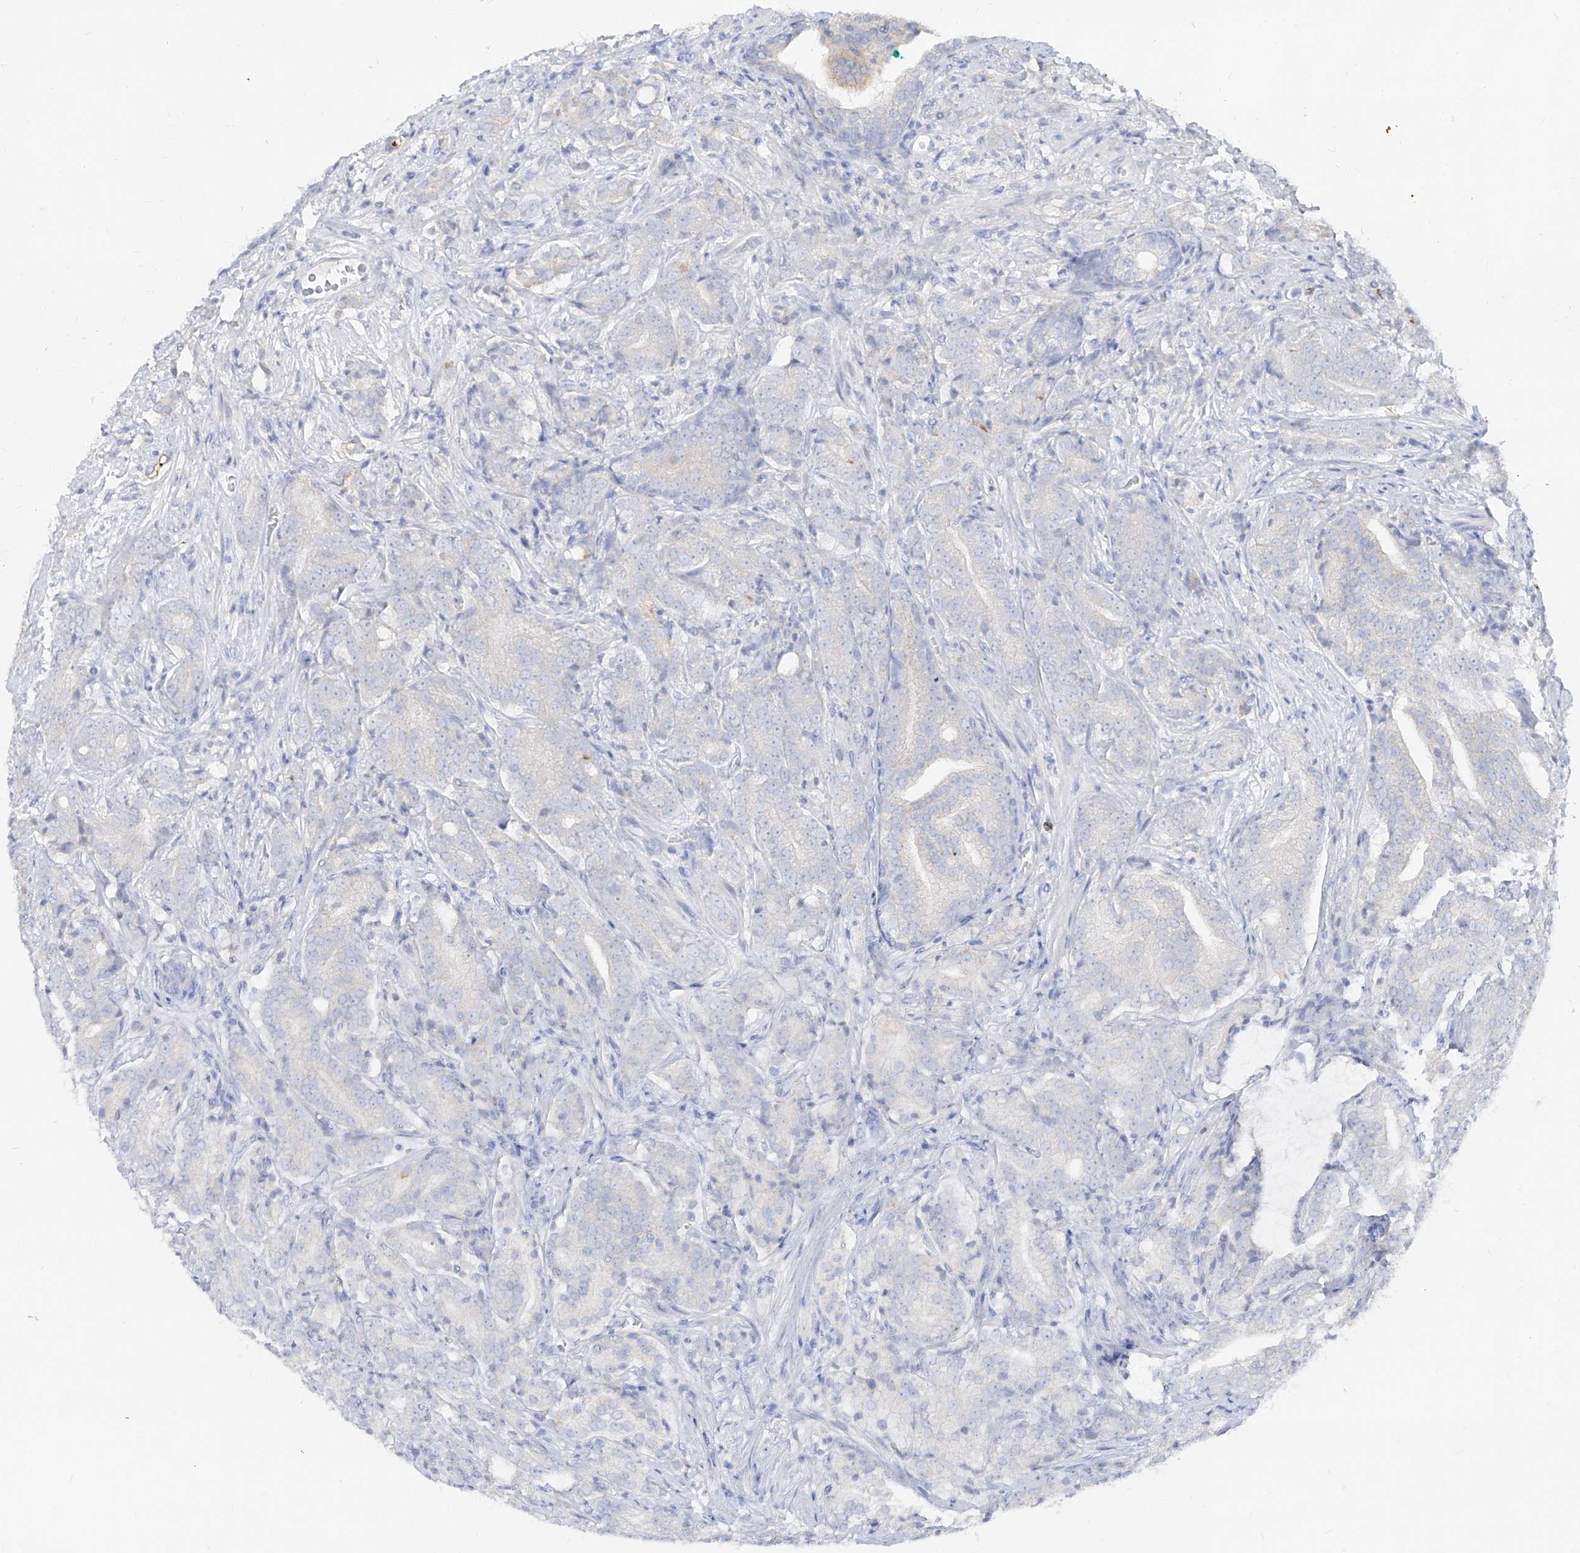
{"staining": {"intensity": "negative", "quantity": "none", "location": "none"}, "tissue": "prostate cancer", "cell_type": "Tumor cells", "image_type": "cancer", "snomed": [{"axis": "morphology", "description": "Adenocarcinoma, High grade"}, {"axis": "topography", "description": "Prostate"}], "caption": "Immunohistochemistry photomicrograph of high-grade adenocarcinoma (prostate) stained for a protein (brown), which shows no staining in tumor cells. (Stains: DAB (3,3'-diaminobenzidine) immunohistochemistry (IHC) with hematoxylin counter stain, Microscopy: brightfield microscopy at high magnification).", "gene": "RBFOX3", "patient": {"sex": "male", "age": 57}}